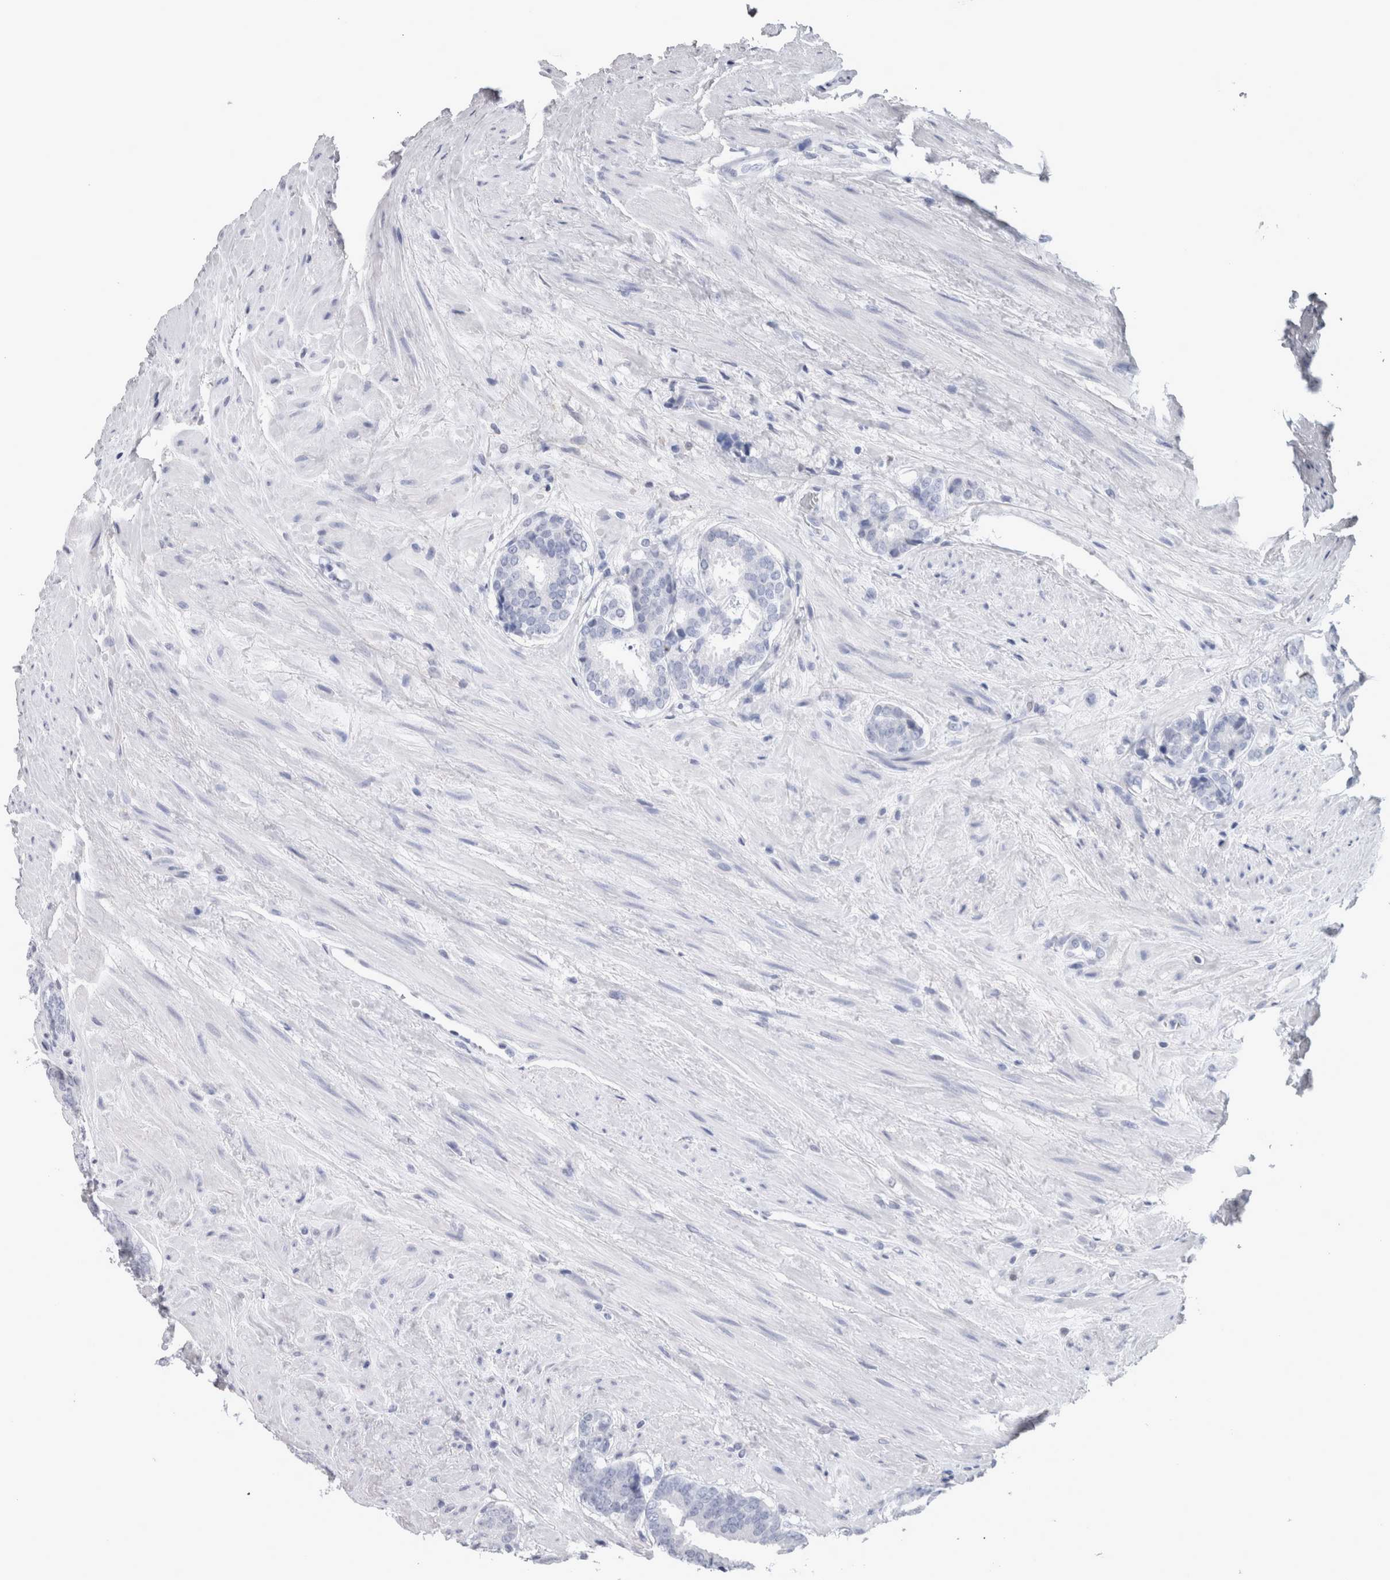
{"staining": {"intensity": "negative", "quantity": "none", "location": "none"}, "tissue": "prostate cancer", "cell_type": "Tumor cells", "image_type": "cancer", "snomed": [{"axis": "morphology", "description": "Adenocarcinoma, Low grade"}, {"axis": "topography", "description": "Prostate"}], "caption": "This is an IHC micrograph of adenocarcinoma (low-grade) (prostate). There is no staining in tumor cells.", "gene": "CA8", "patient": {"sex": "male", "age": 69}}